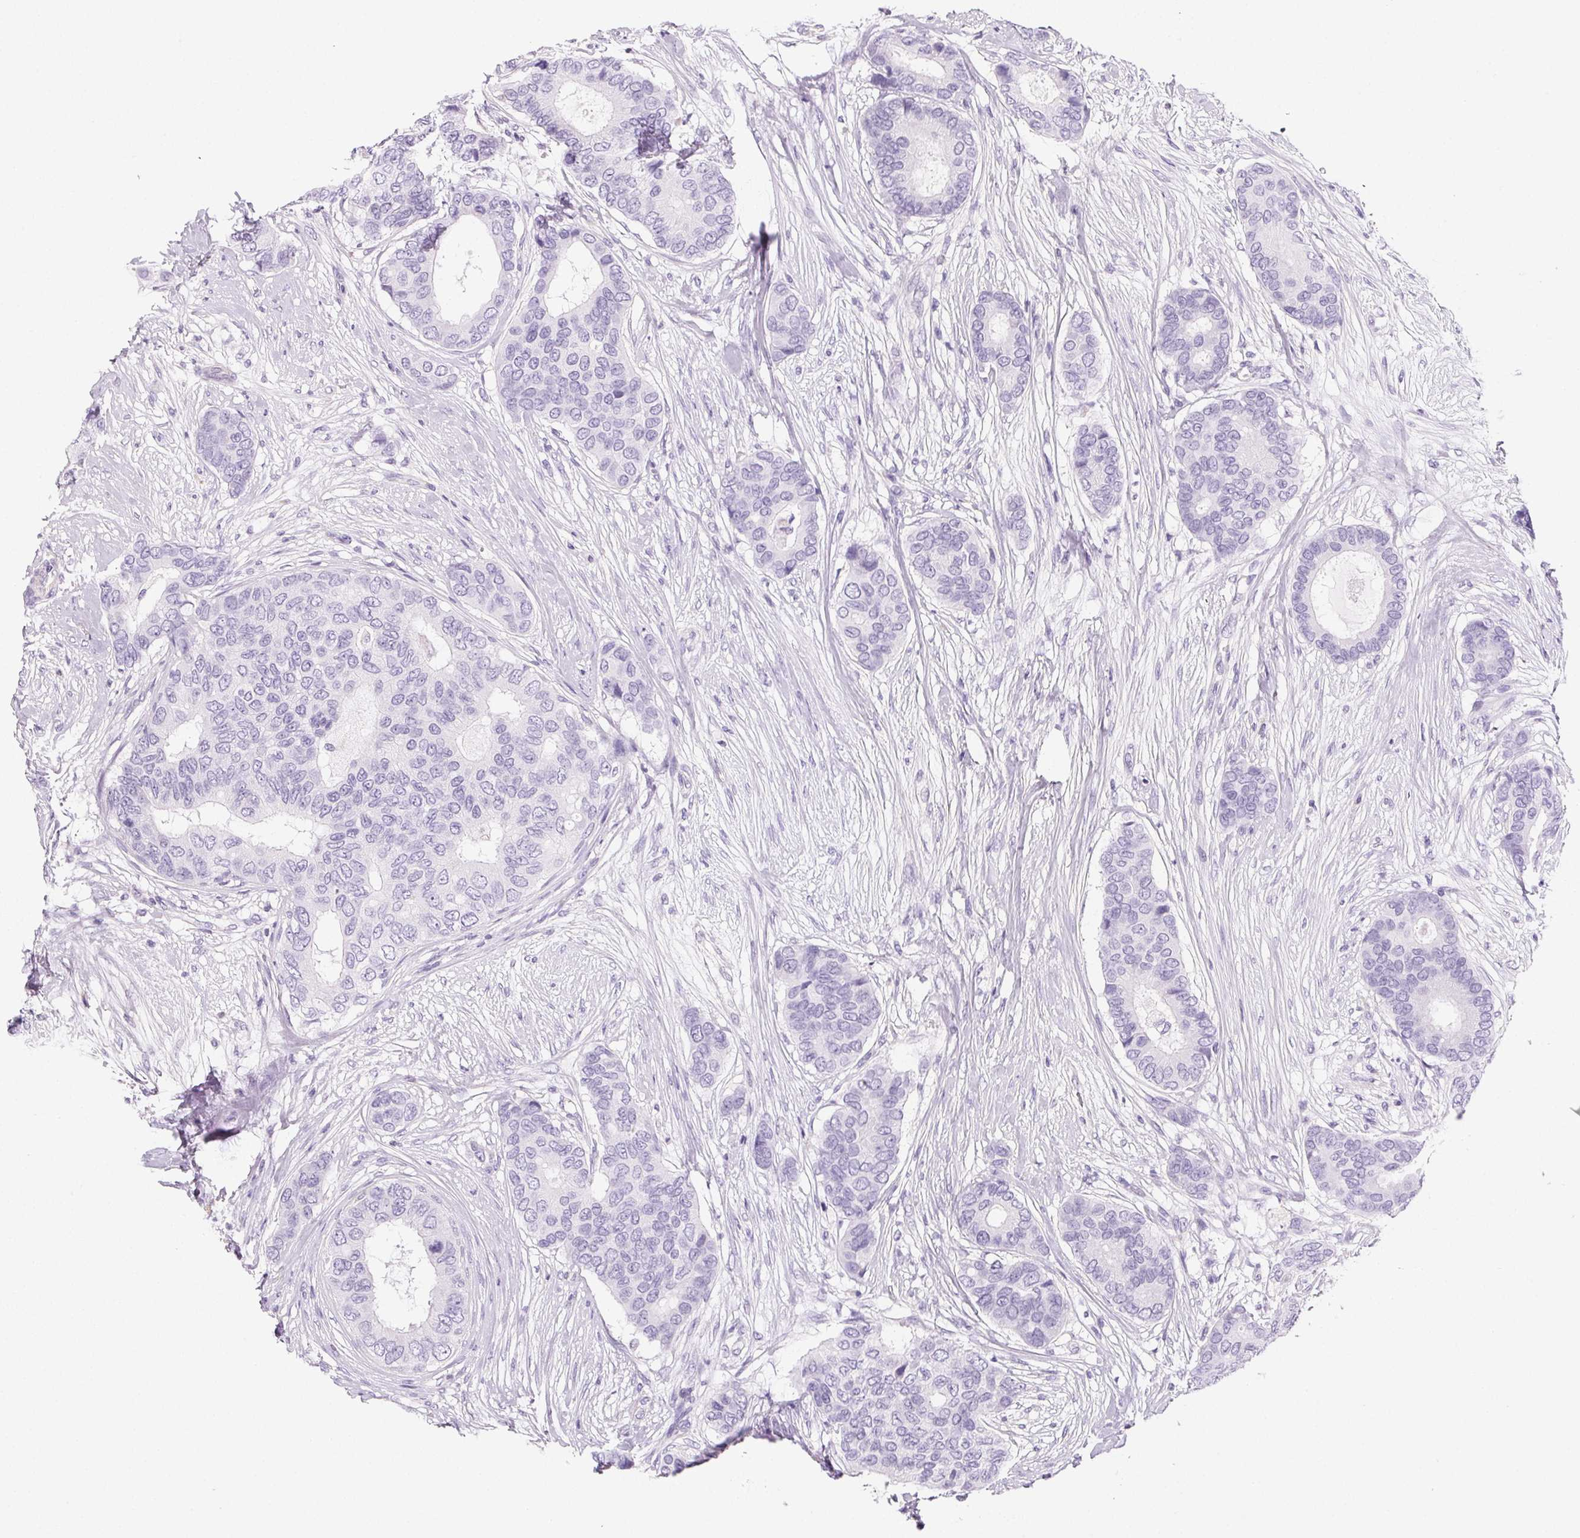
{"staining": {"intensity": "negative", "quantity": "none", "location": "none"}, "tissue": "breast cancer", "cell_type": "Tumor cells", "image_type": "cancer", "snomed": [{"axis": "morphology", "description": "Duct carcinoma"}, {"axis": "topography", "description": "Breast"}], "caption": "DAB (3,3'-diaminobenzidine) immunohistochemical staining of breast cancer (intraductal carcinoma) reveals no significant staining in tumor cells.", "gene": "PRSS3", "patient": {"sex": "female", "age": 75}}